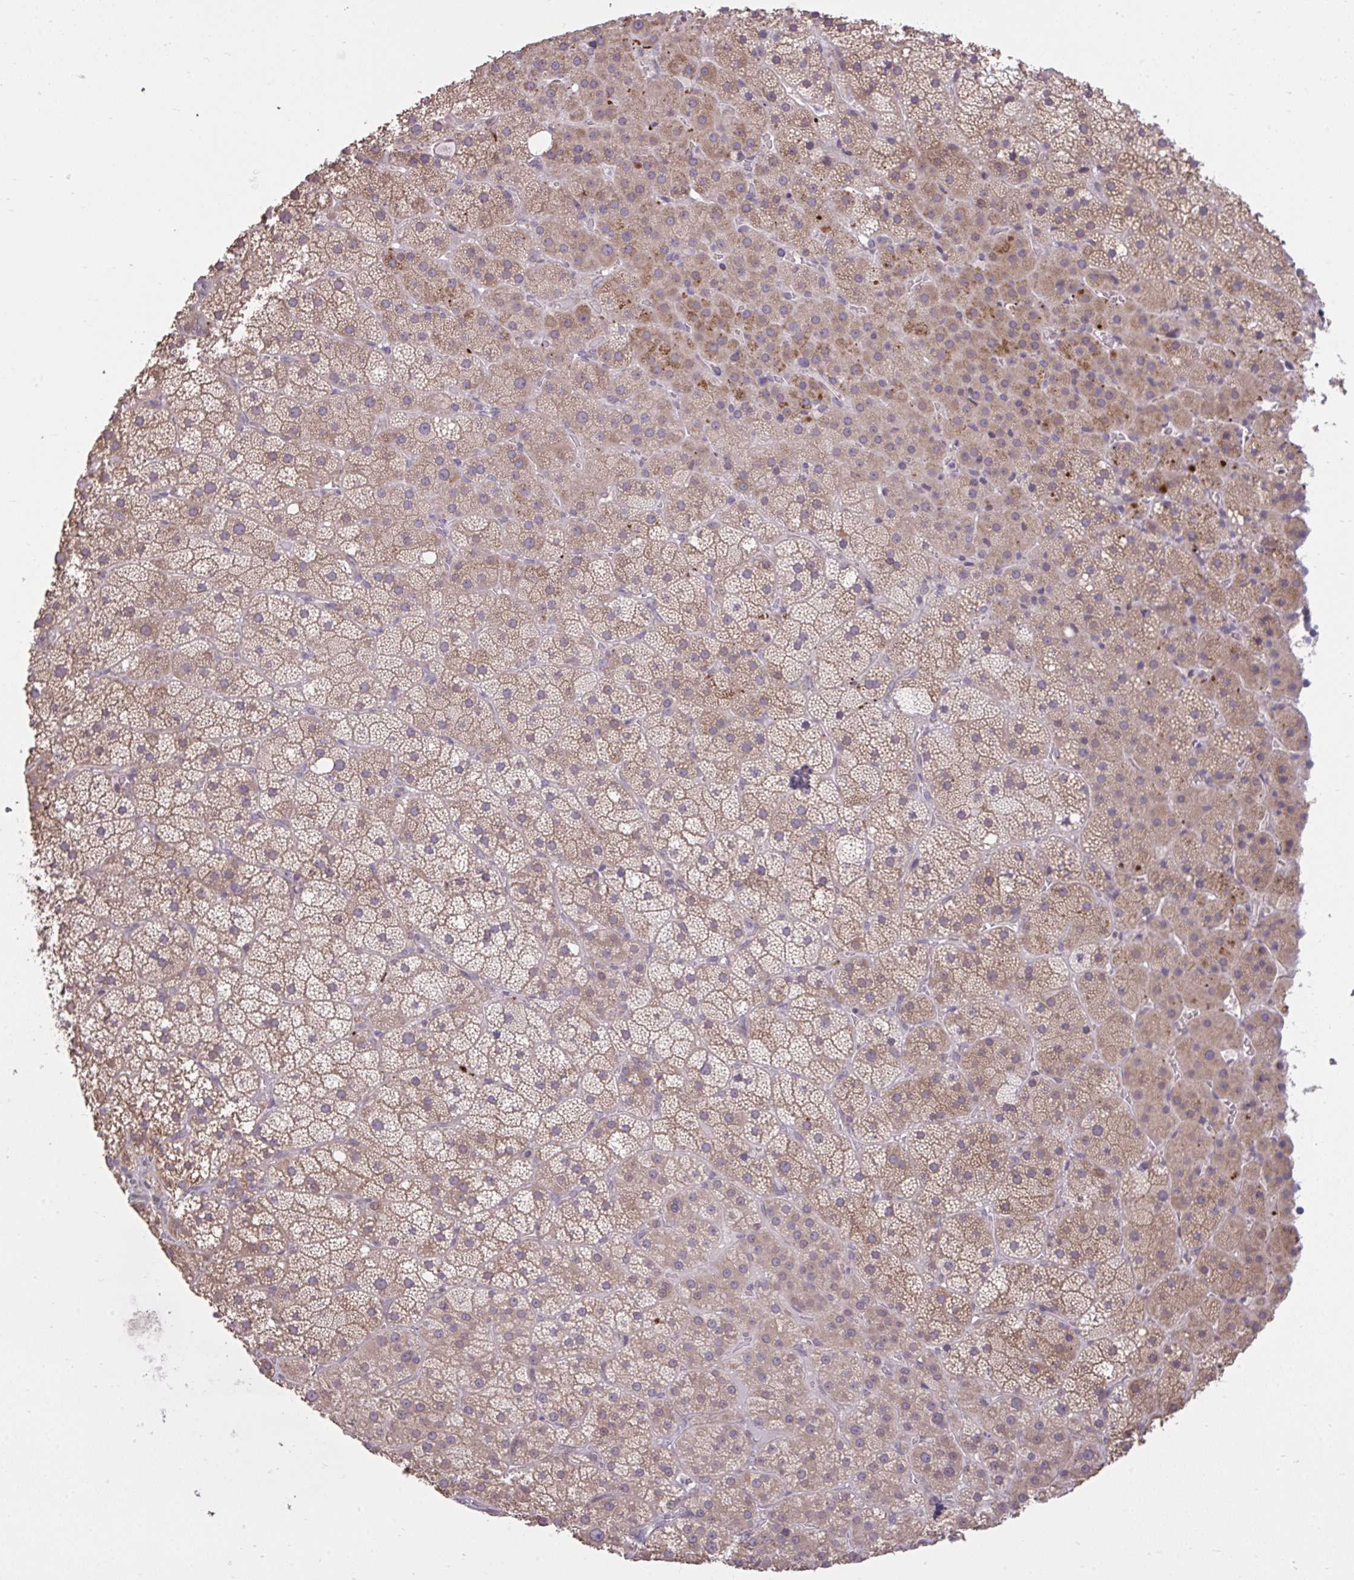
{"staining": {"intensity": "moderate", "quantity": ">75%", "location": "cytoplasmic/membranous"}, "tissue": "adrenal gland", "cell_type": "Glandular cells", "image_type": "normal", "snomed": [{"axis": "morphology", "description": "Normal tissue, NOS"}, {"axis": "topography", "description": "Adrenal gland"}], "caption": "The histopathology image reveals staining of benign adrenal gland, revealing moderate cytoplasmic/membranous protein expression (brown color) within glandular cells.", "gene": "CYP20A1", "patient": {"sex": "male", "age": 53}}